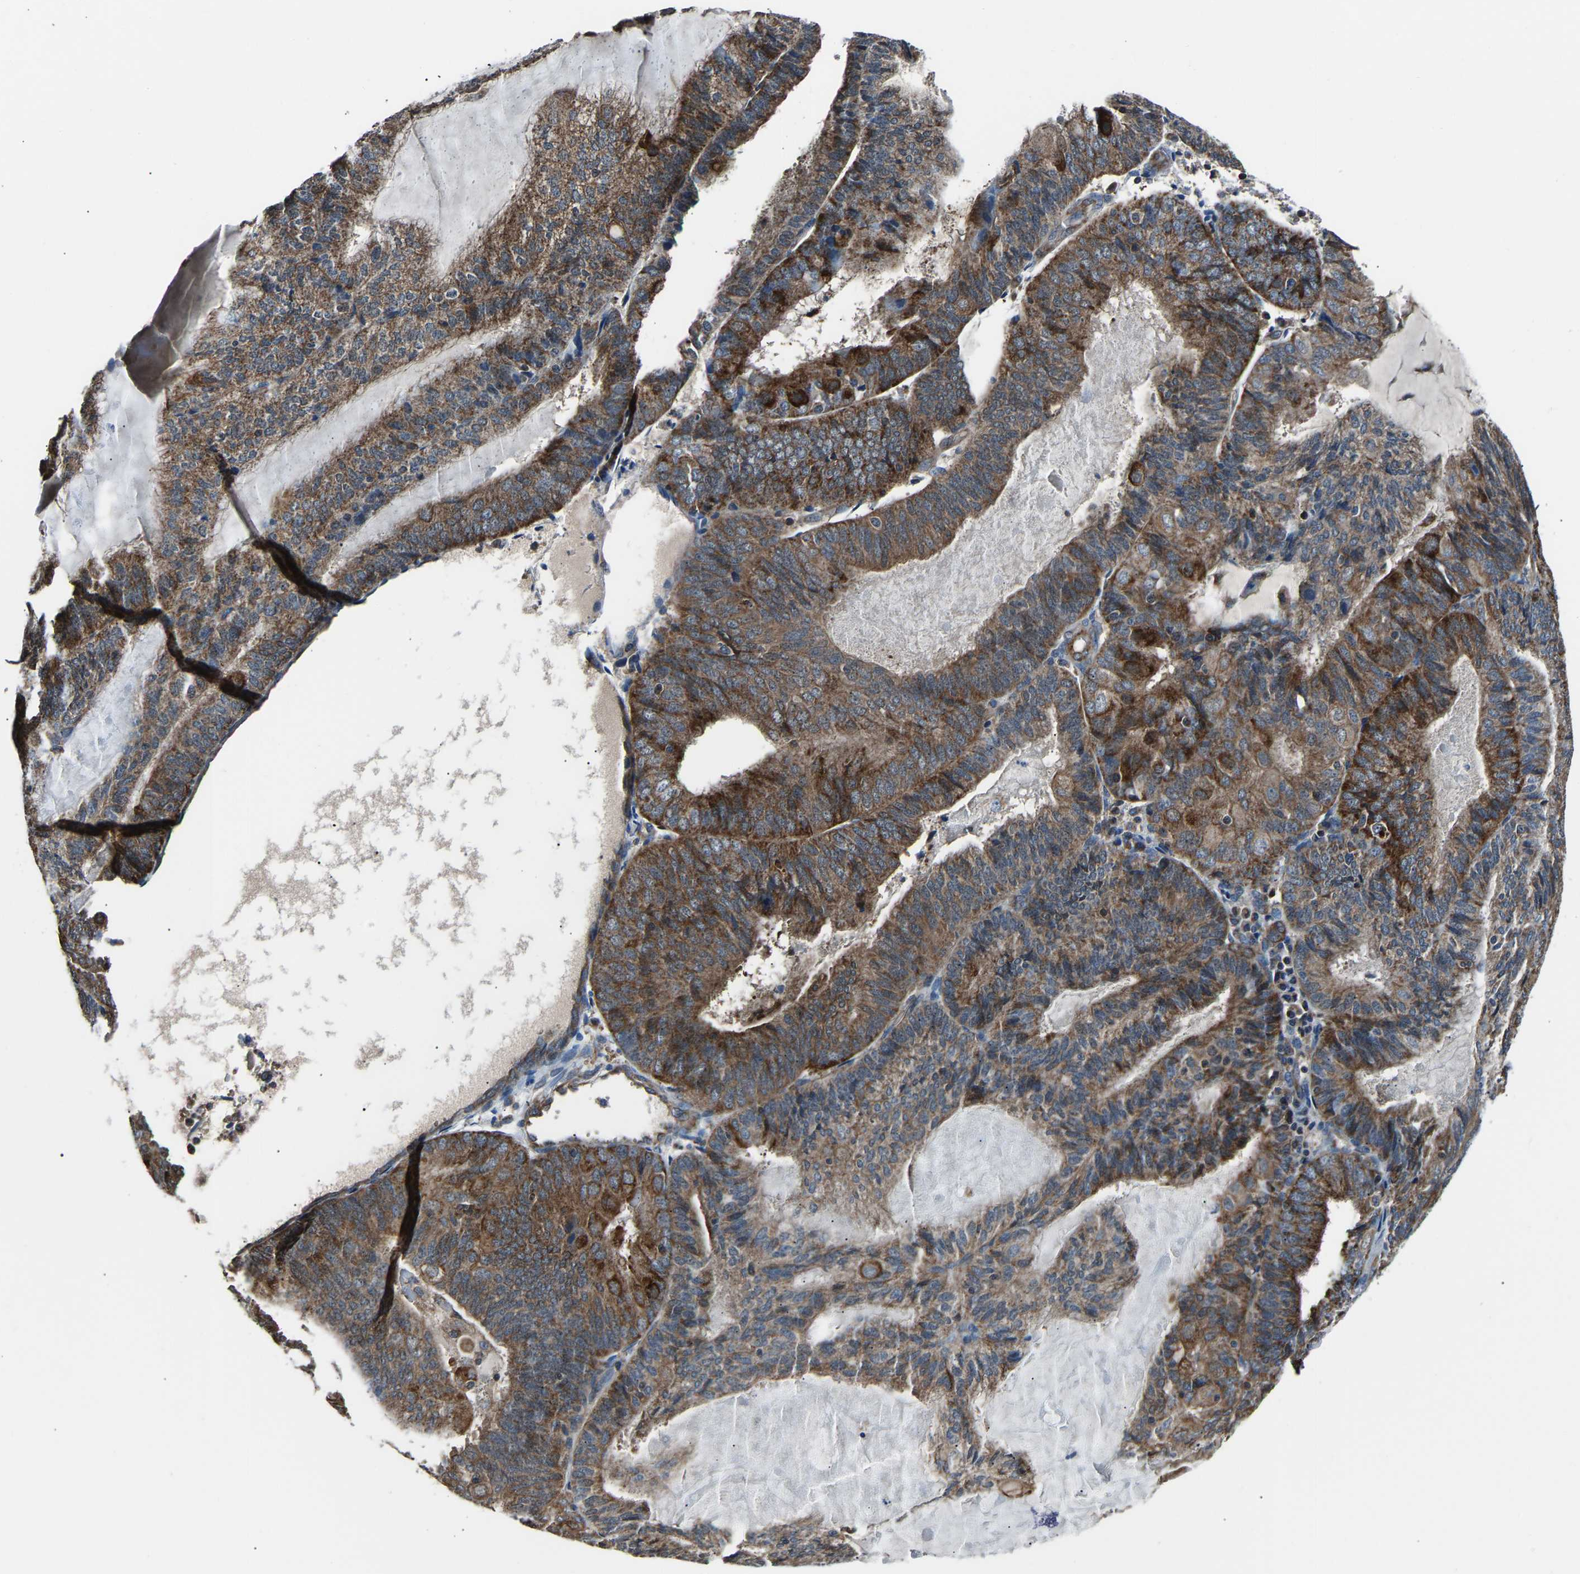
{"staining": {"intensity": "strong", "quantity": ">75%", "location": "cytoplasmic/membranous"}, "tissue": "endometrial cancer", "cell_type": "Tumor cells", "image_type": "cancer", "snomed": [{"axis": "morphology", "description": "Adenocarcinoma, NOS"}, {"axis": "topography", "description": "Endometrium"}], "caption": "Immunohistochemical staining of human adenocarcinoma (endometrial) reveals high levels of strong cytoplasmic/membranous protein expression in about >75% of tumor cells. The staining is performed using DAB brown chromogen to label protein expression. The nuclei are counter-stained blue using hematoxylin.", "gene": "GGCT", "patient": {"sex": "female", "age": 81}}